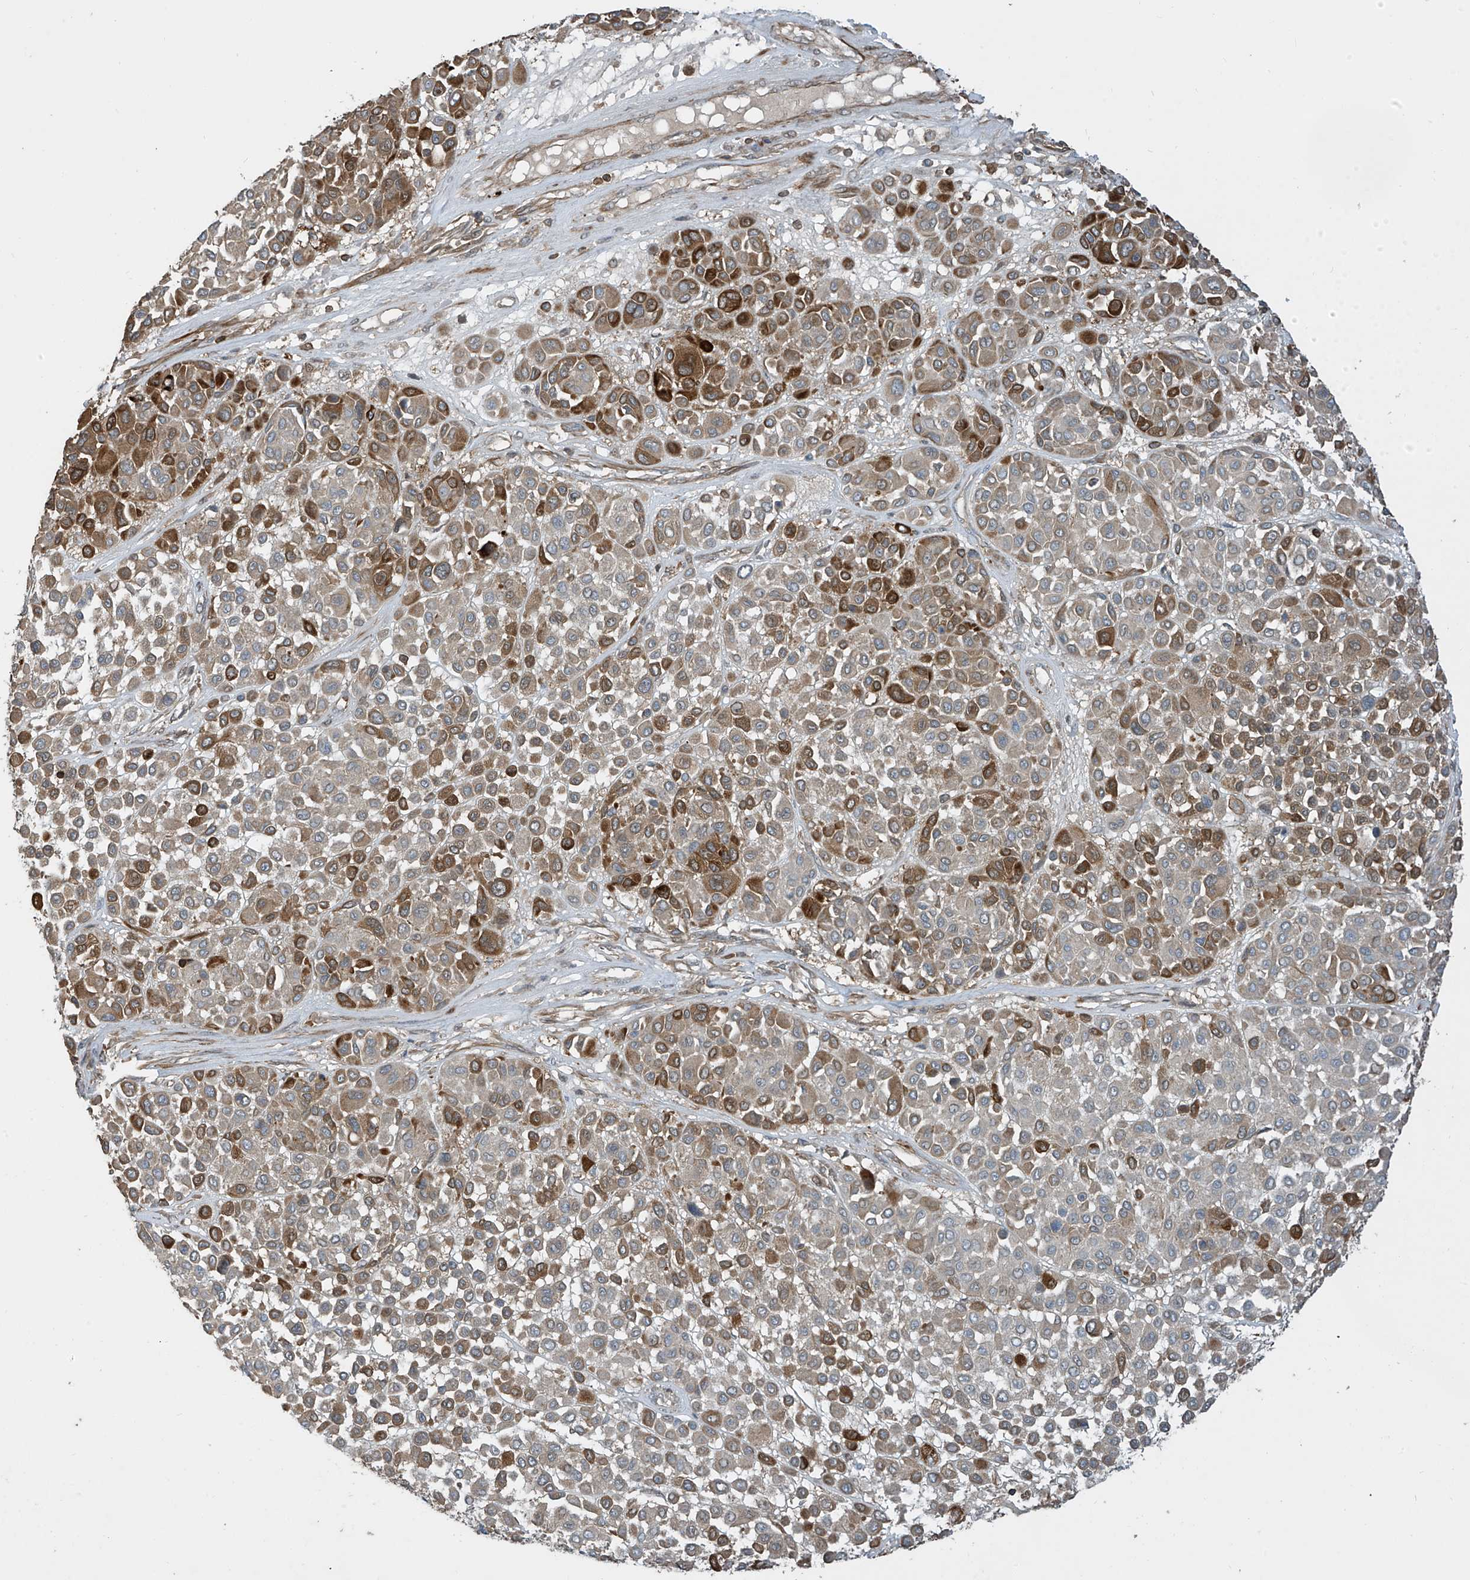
{"staining": {"intensity": "moderate", "quantity": "25%-75%", "location": "cytoplasmic/membranous"}, "tissue": "melanoma", "cell_type": "Tumor cells", "image_type": "cancer", "snomed": [{"axis": "morphology", "description": "Malignant melanoma, Metastatic site"}, {"axis": "topography", "description": "Soft tissue"}], "caption": "Malignant melanoma (metastatic site) was stained to show a protein in brown. There is medium levels of moderate cytoplasmic/membranous positivity in about 25%-75% of tumor cells.", "gene": "SH3BGRL3", "patient": {"sex": "male", "age": 41}}